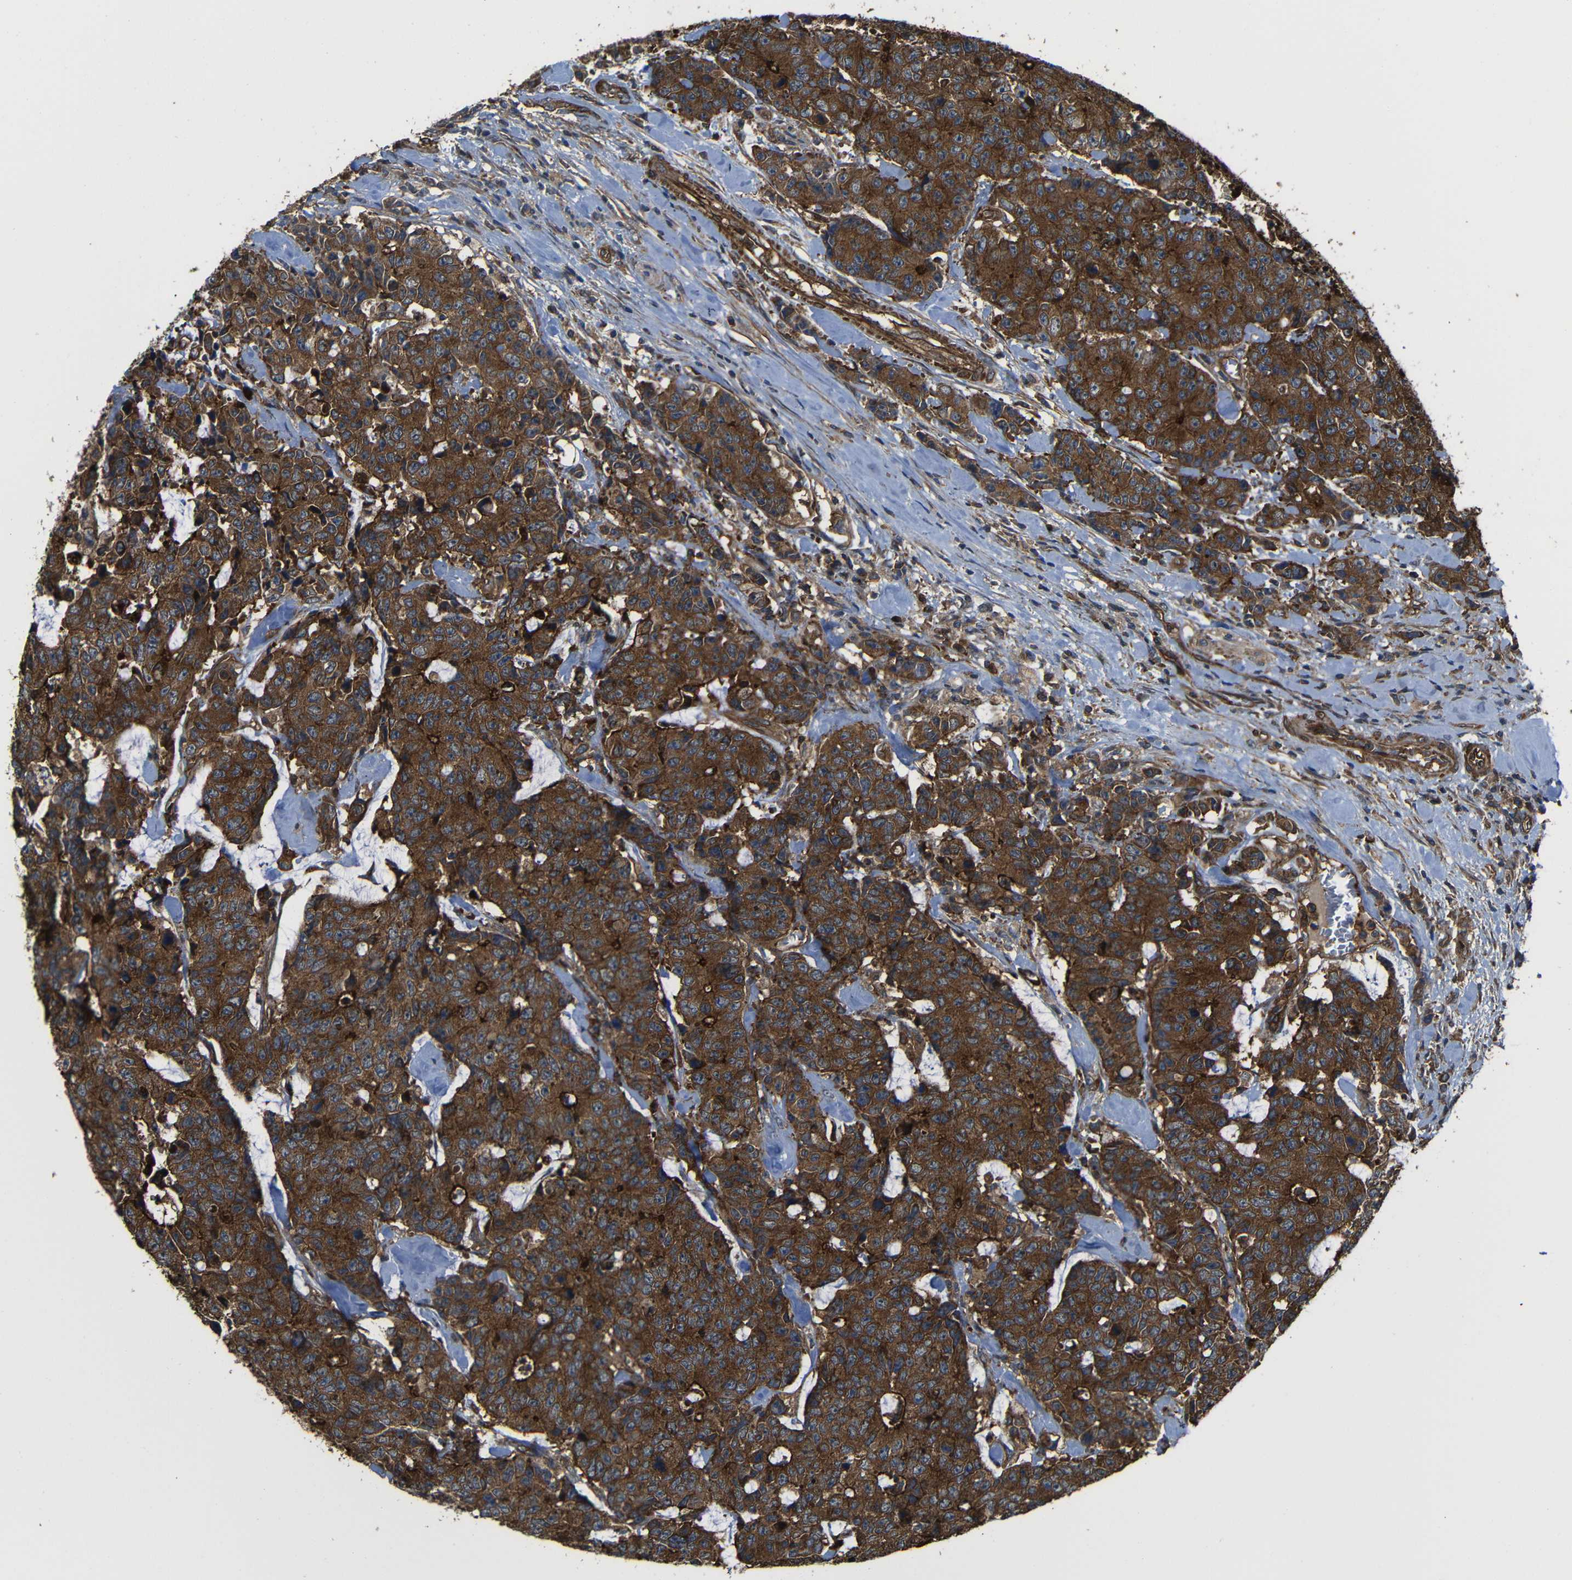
{"staining": {"intensity": "strong", "quantity": ">75%", "location": "cytoplasmic/membranous"}, "tissue": "colorectal cancer", "cell_type": "Tumor cells", "image_type": "cancer", "snomed": [{"axis": "morphology", "description": "Adenocarcinoma, NOS"}, {"axis": "topography", "description": "Colon"}], "caption": "Colorectal adenocarcinoma tissue demonstrates strong cytoplasmic/membranous staining in about >75% of tumor cells (DAB IHC with brightfield microscopy, high magnification).", "gene": "PTCH1", "patient": {"sex": "female", "age": 86}}